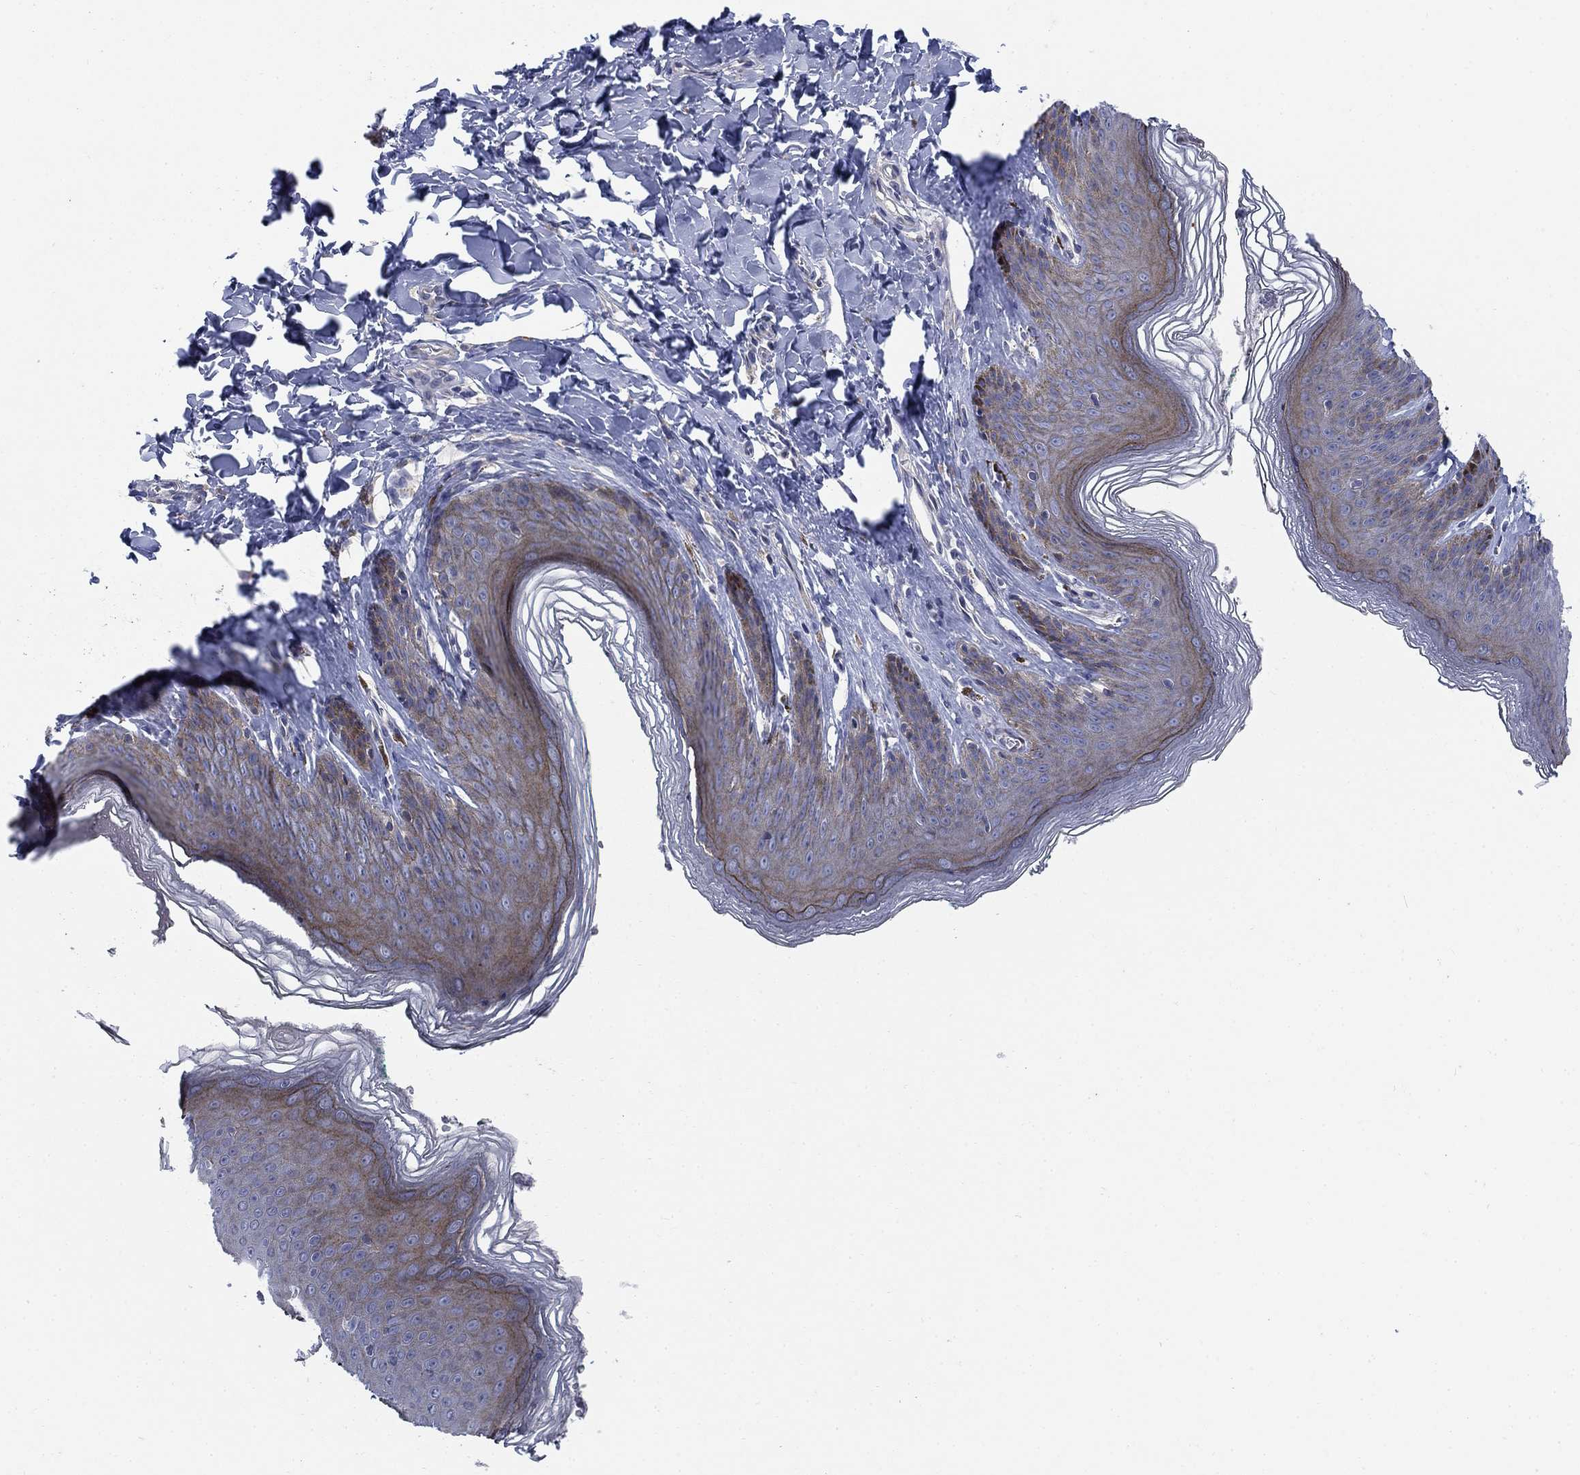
{"staining": {"intensity": "weak", "quantity": "25%-75%", "location": "cytoplasmic/membranous"}, "tissue": "skin", "cell_type": "Epidermal cells", "image_type": "normal", "snomed": [{"axis": "morphology", "description": "Normal tissue, NOS"}, {"axis": "topography", "description": "Vulva"}, {"axis": "topography", "description": "Peripheral nerve tissue"}], "caption": "The micrograph displays immunohistochemical staining of normal skin. There is weak cytoplasmic/membranous positivity is present in approximately 25%-75% of epidermal cells.", "gene": "DNER", "patient": {"sex": "female", "age": 66}}